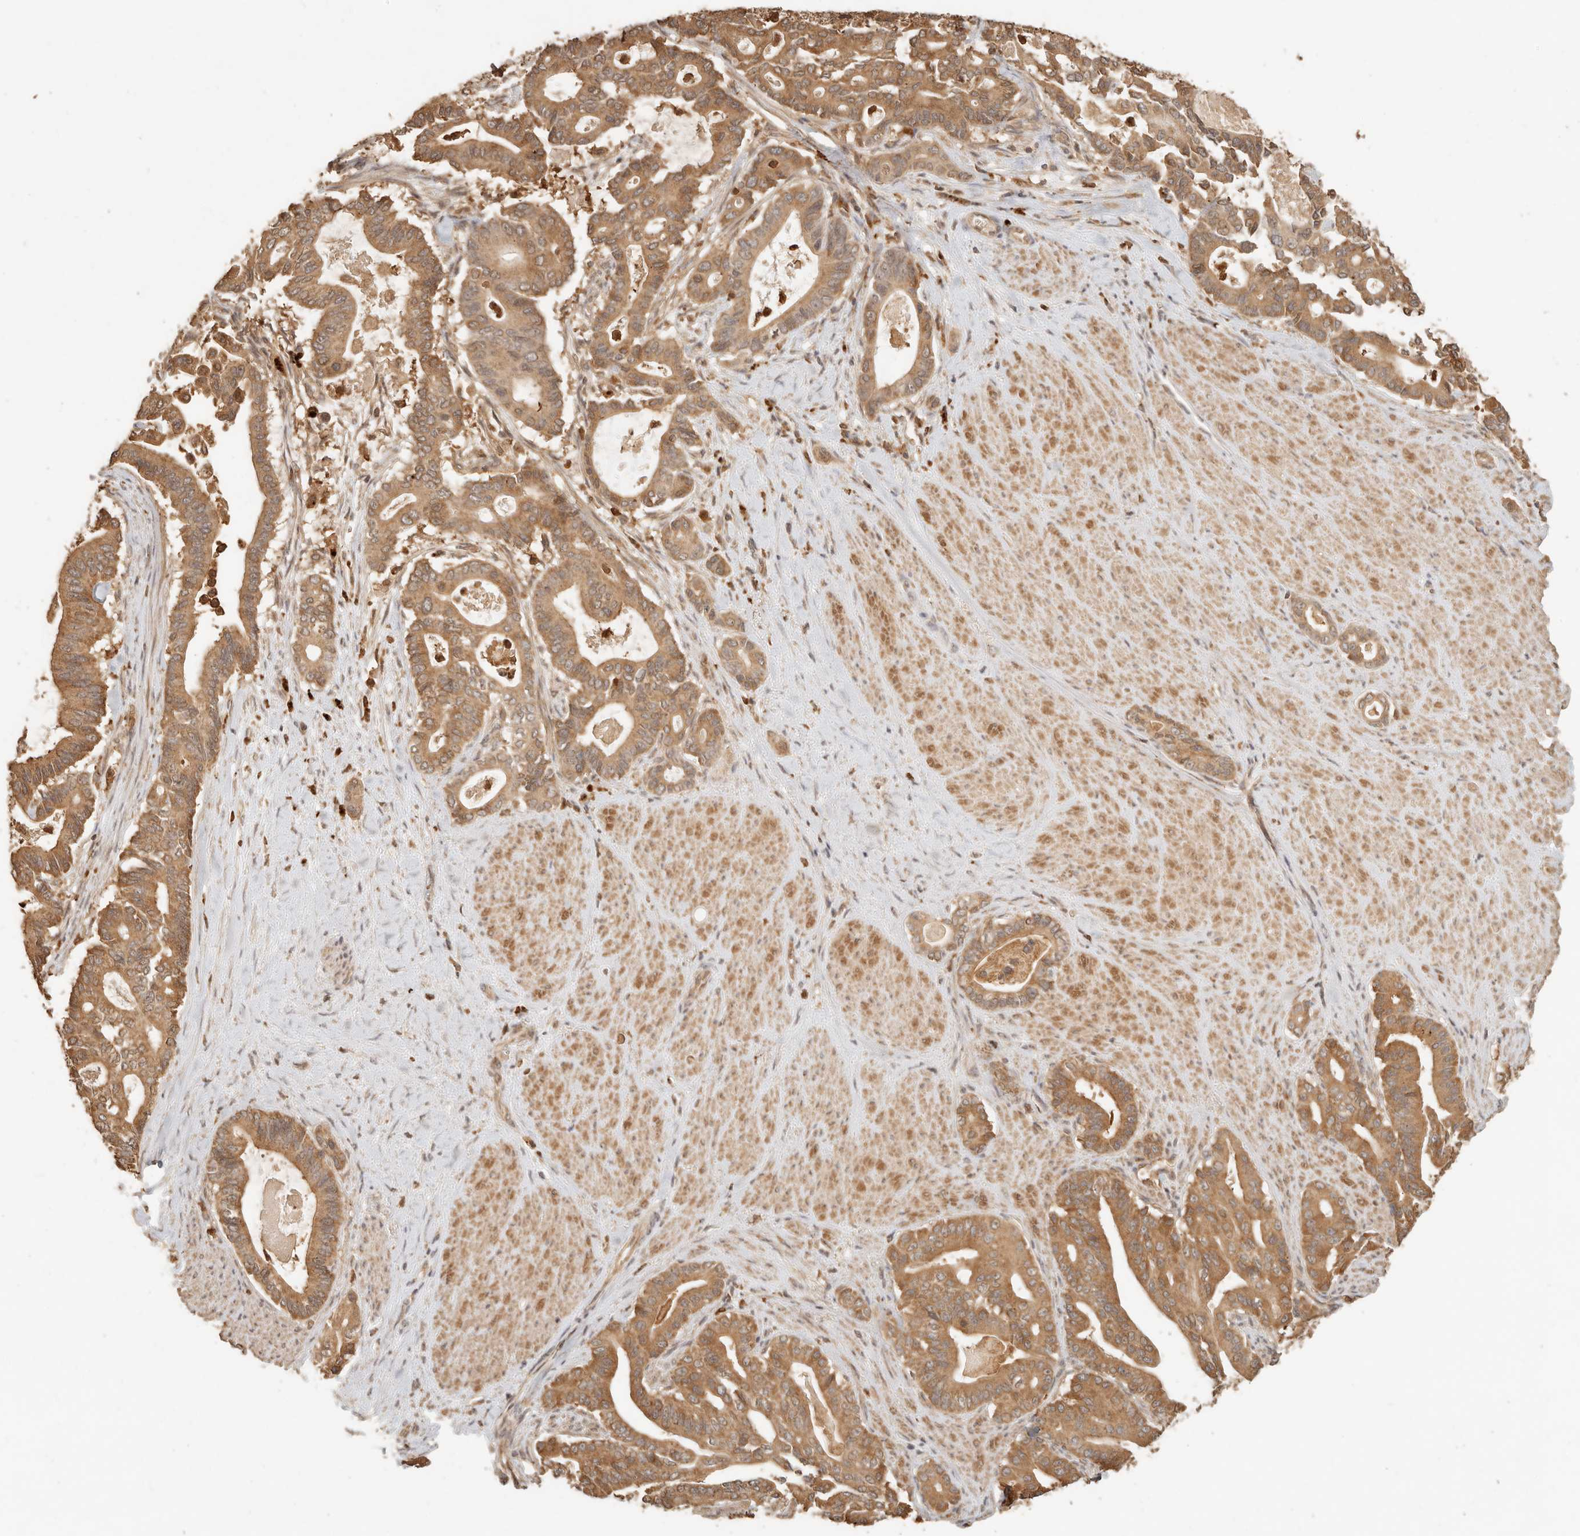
{"staining": {"intensity": "moderate", "quantity": ">75%", "location": "cytoplasmic/membranous"}, "tissue": "pancreatic cancer", "cell_type": "Tumor cells", "image_type": "cancer", "snomed": [{"axis": "morphology", "description": "Adenocarcinoma, NOS"}, {"axis": "topography", "description": "Pancreas"}], "caption": "Pancreatic adenocarcinoma stained with IHC exhibits moderate cytoplasmic/membranous staining in approximately >75% of tumor cells.", "gene": "INTS11", "patient": {"sex": "male", "age": 63}}